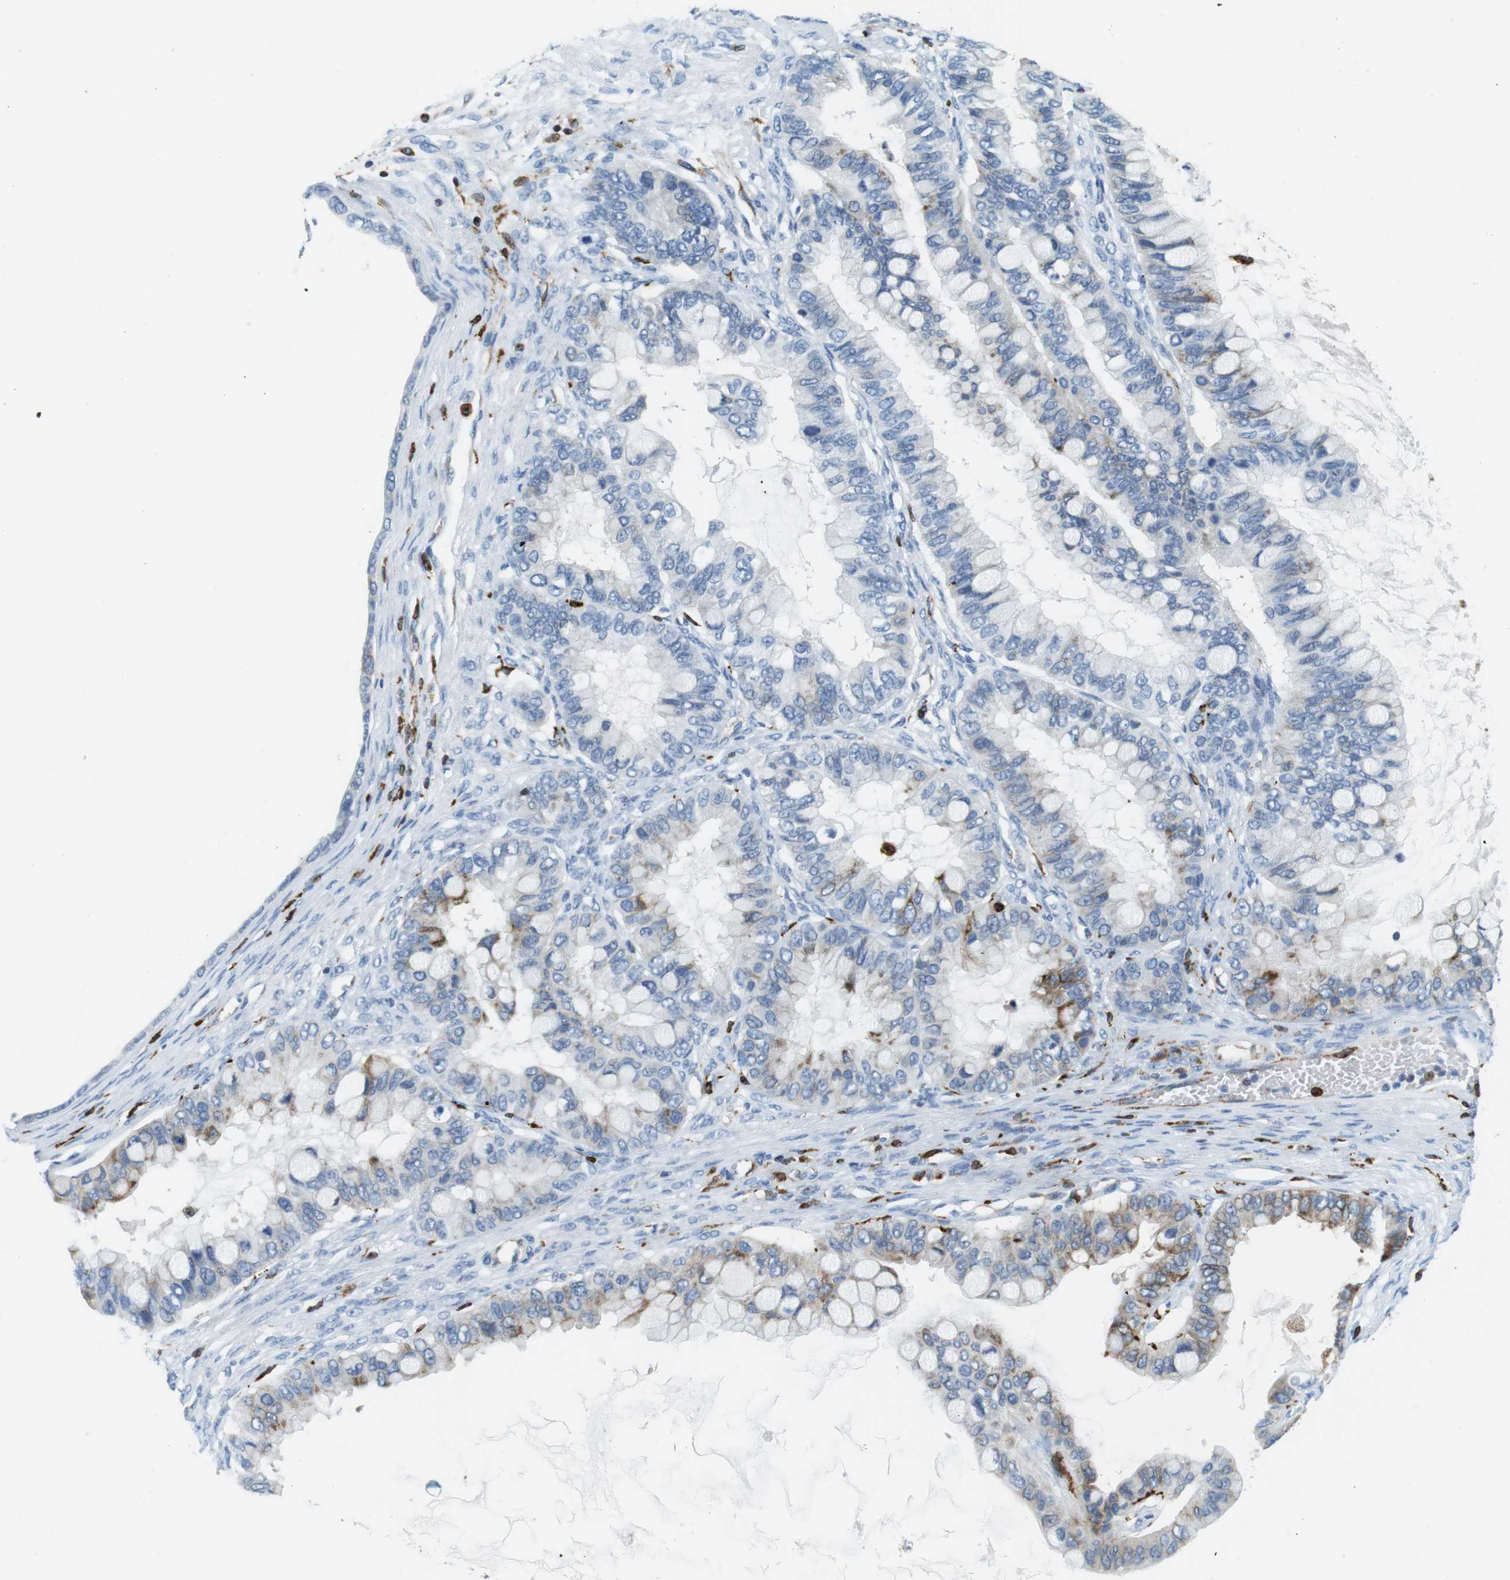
{"staining": {"intensity": "weak", "quantity": "<25%", "location": "cytoplasmic/membranous"}, "tissue": "ovarian cancer", "cell_type": "Tumor cells", "image_type": "cancer", "snomed": [{"axis": "morphology", "description": "Cystadenocarcinoma, mucinous, NOS"}, {"axis": "topography", "description": "Ovary"}], "caption": "High magnification brightfield microscopy of ovarian cancer stained with DAB (3,3'-diaminobenzidine) (brown) and counterstained with hematoxylin (blue): tumor cells show no significant positivity.", "gene": "CIITA", "patient": {"sex": "female", "age": 80}}